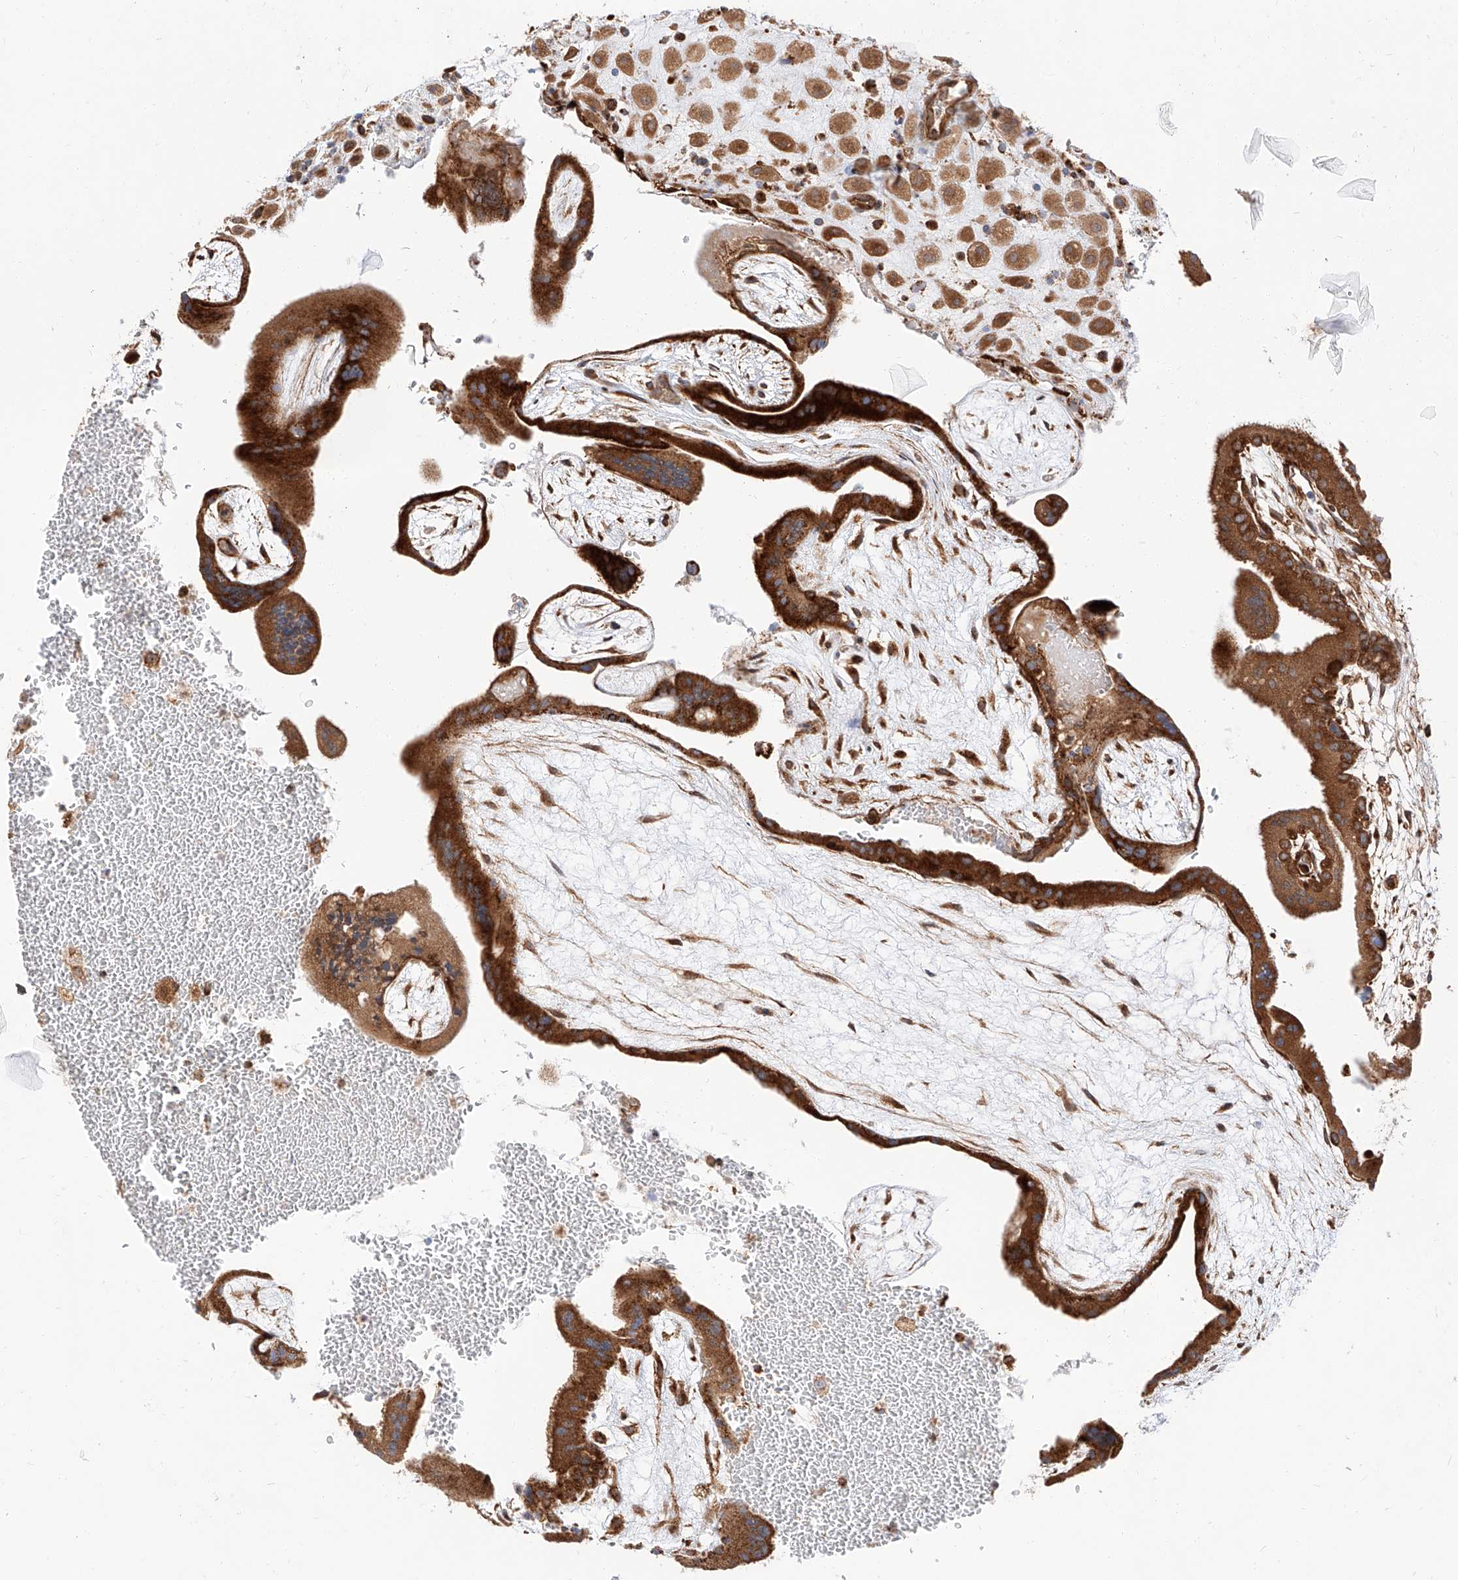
{"staining": {"intensity": "moderate", "quantity": ">75%", "location": "cytoplasmic/membranous"}, "tissue": "placenta", "cell_type": "Decidual cells", "image_type": "normal", "snomed": [{"axis": "morphology", "description": "Normal tissue, NOS"}, {"axis": "topography", "description": "Placenta"}], "caption": "The image demonstrates staining of normal placenta, revealing moderate cytoplasmic/membranous protein staining (brown color) within decidual cells. The staining is performed using DAB (3,3'-diaminobenzidine) brown chromogen to label protein expression. The nuclei are counter-stained blue using hematoxylin.", "gene": "ISCA2", "patient": {"sex": "female", "age": 35}}